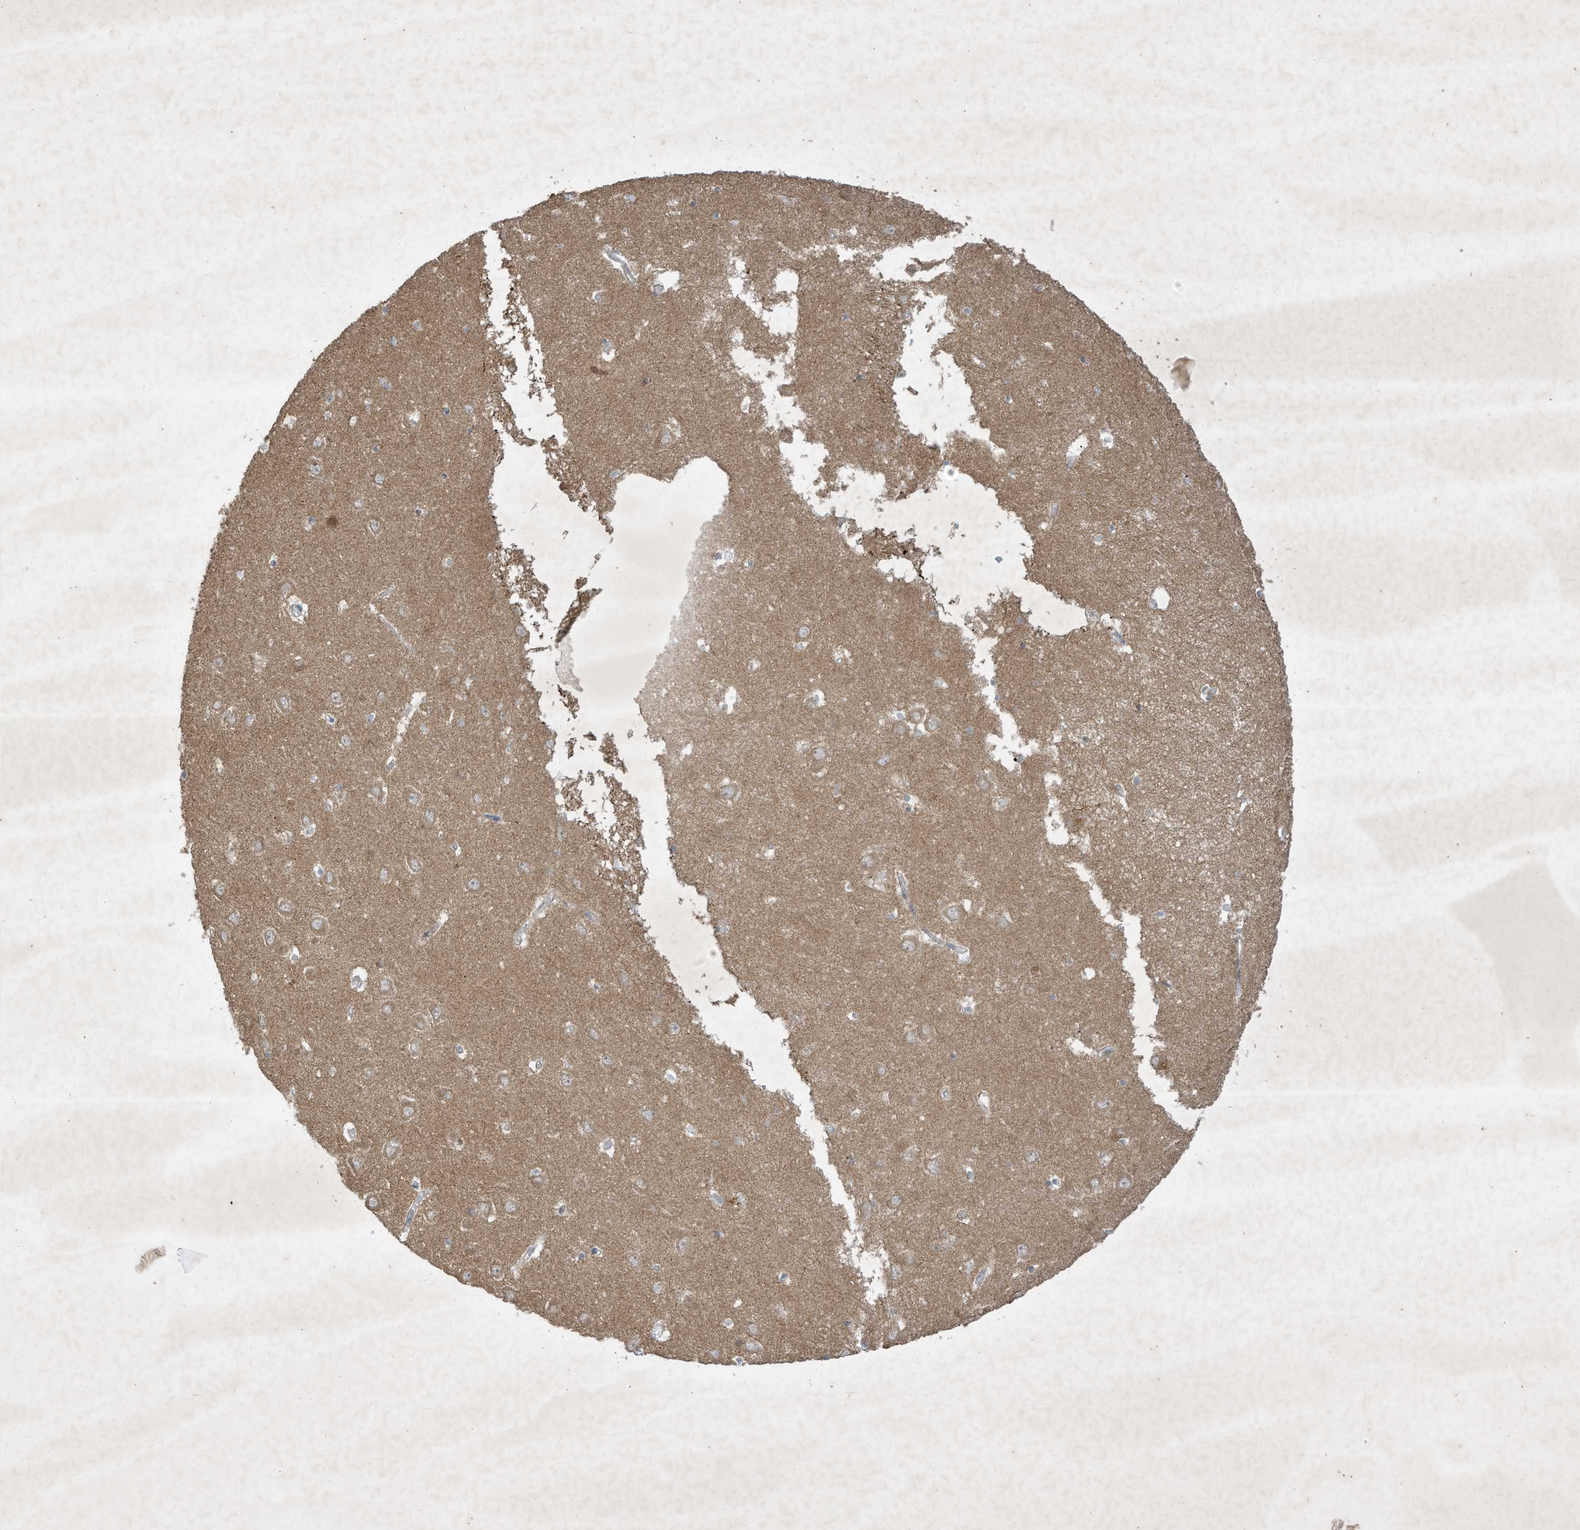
{"staining": {"intensity": "moderate", "quantity": "<25%", "location": "cytoplasmic/membranous"}, "tissue": "hippocampus", "cell_type": "Glial cells", "image_type": "normal", "snomed": [{"axis": "morphology", "description": "Normal tissue, NOS"}, {"axis": "topography", "description": "Hippocampus"}], "caption": "Immunohistochemistry staining of unremarkable hippocampus, which demonstrates low levels of moderate cytoplasmic/membranous expression in about <25% of glial cells indicating moderate cytoplasmic/membranous protein positivity. The staining was performed using DAB (3,3'-diaminobenzidine) (brown) for protein detection and nuclei were counterstained in hematoxylin (blue).", "gene": "SYNJ2", "patient": {"sex": "male", "age": 70}}